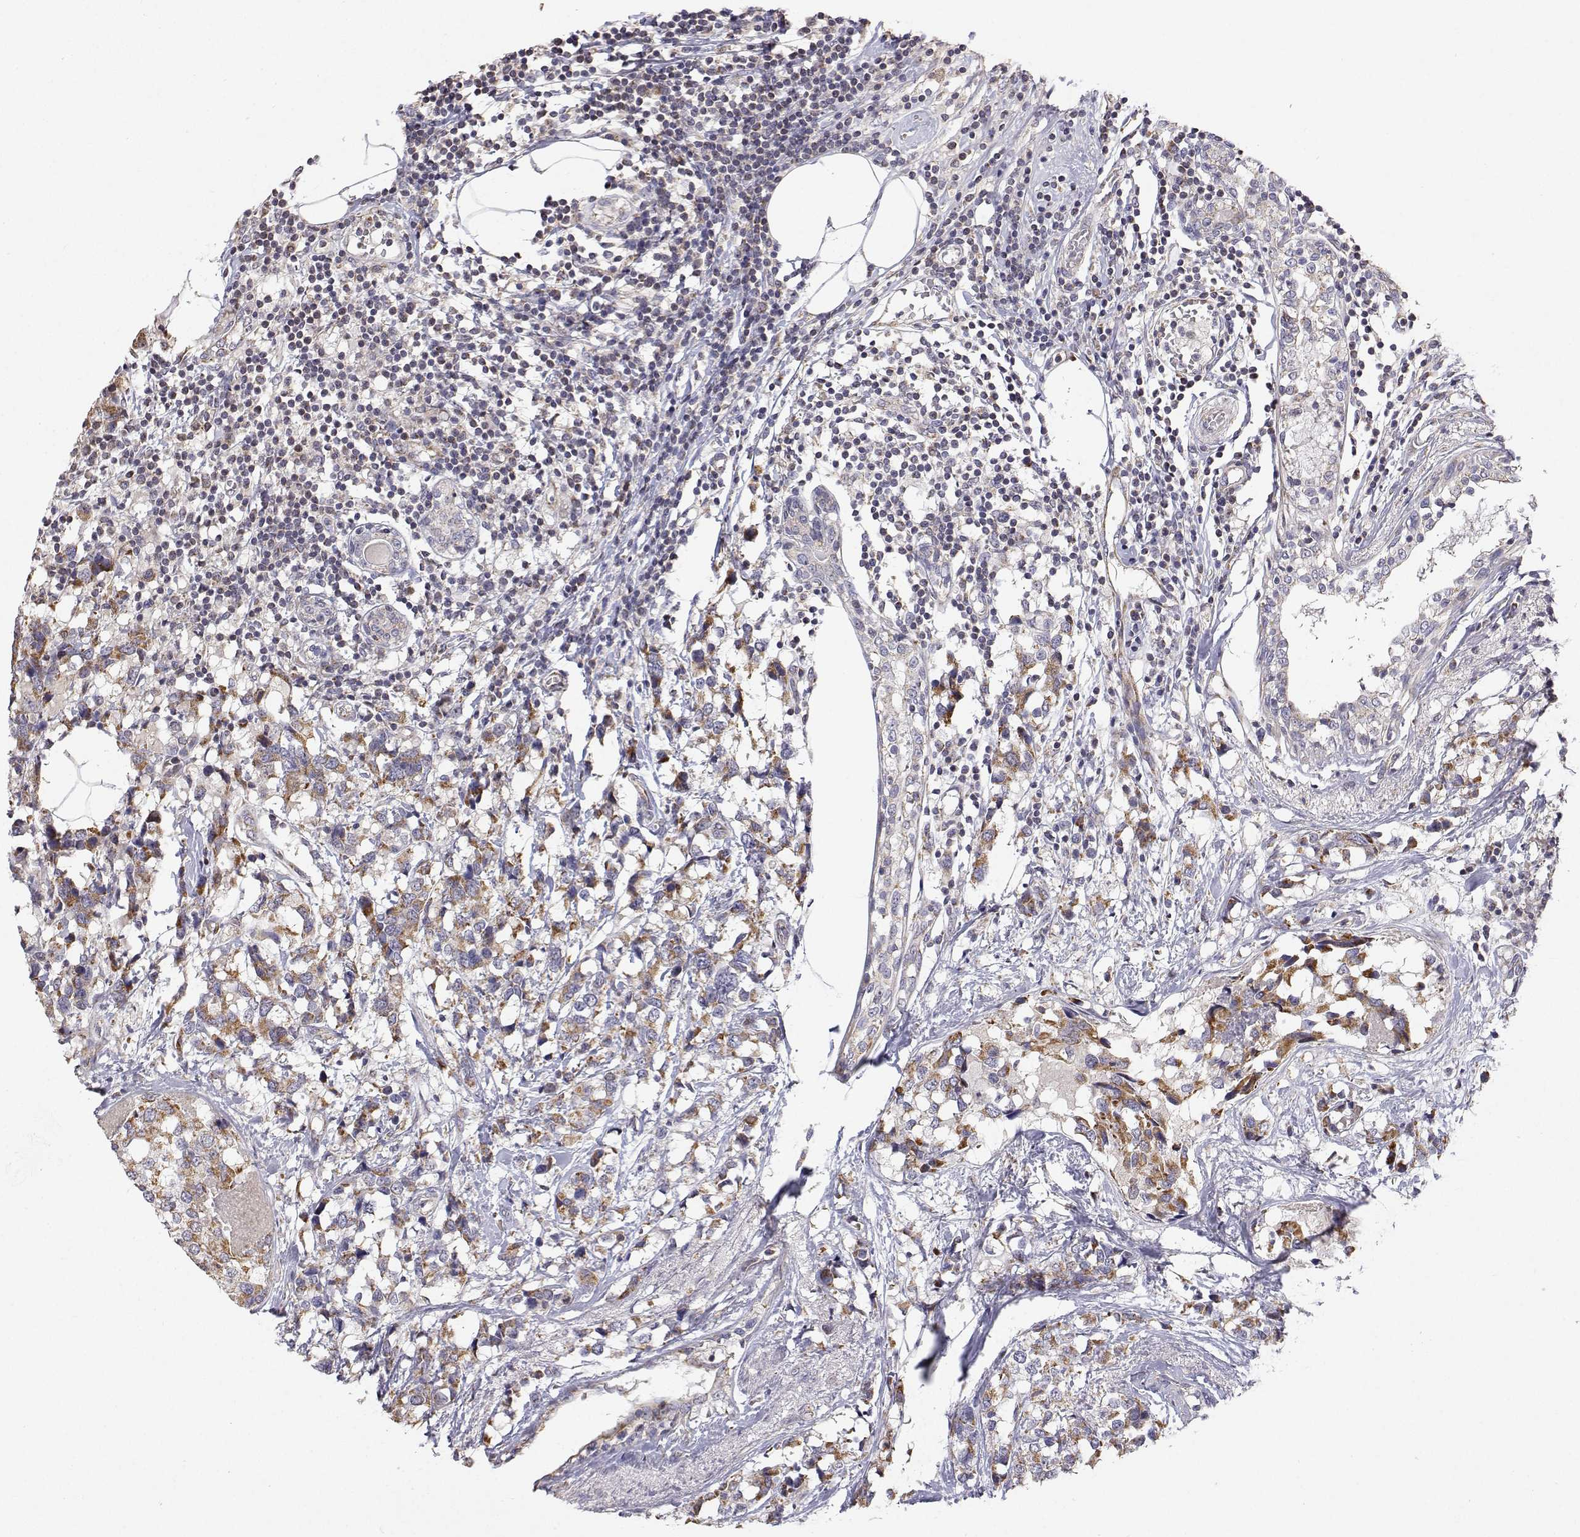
{"staining": {"intensity": "moderate", "quantity": ">75%", "location": "cytoplasmic/membranous"}, "tissue": "breast cancer", "cell_type": "Tumor cells", "image_type": "cancer", "snomed": [{"axis": "morphology", "description": "Lobular carcinoma"}, {"axis": "topography", "description": "Breast"}], "caption": "The photomicrograph displays a brown stain indicating the presence of a protein in the cytoplasmic/membranous of tumor cells in breast lobular carcinoma.", "gene": "MRPL3", "patient": {"sex": "female", "age": 59}}